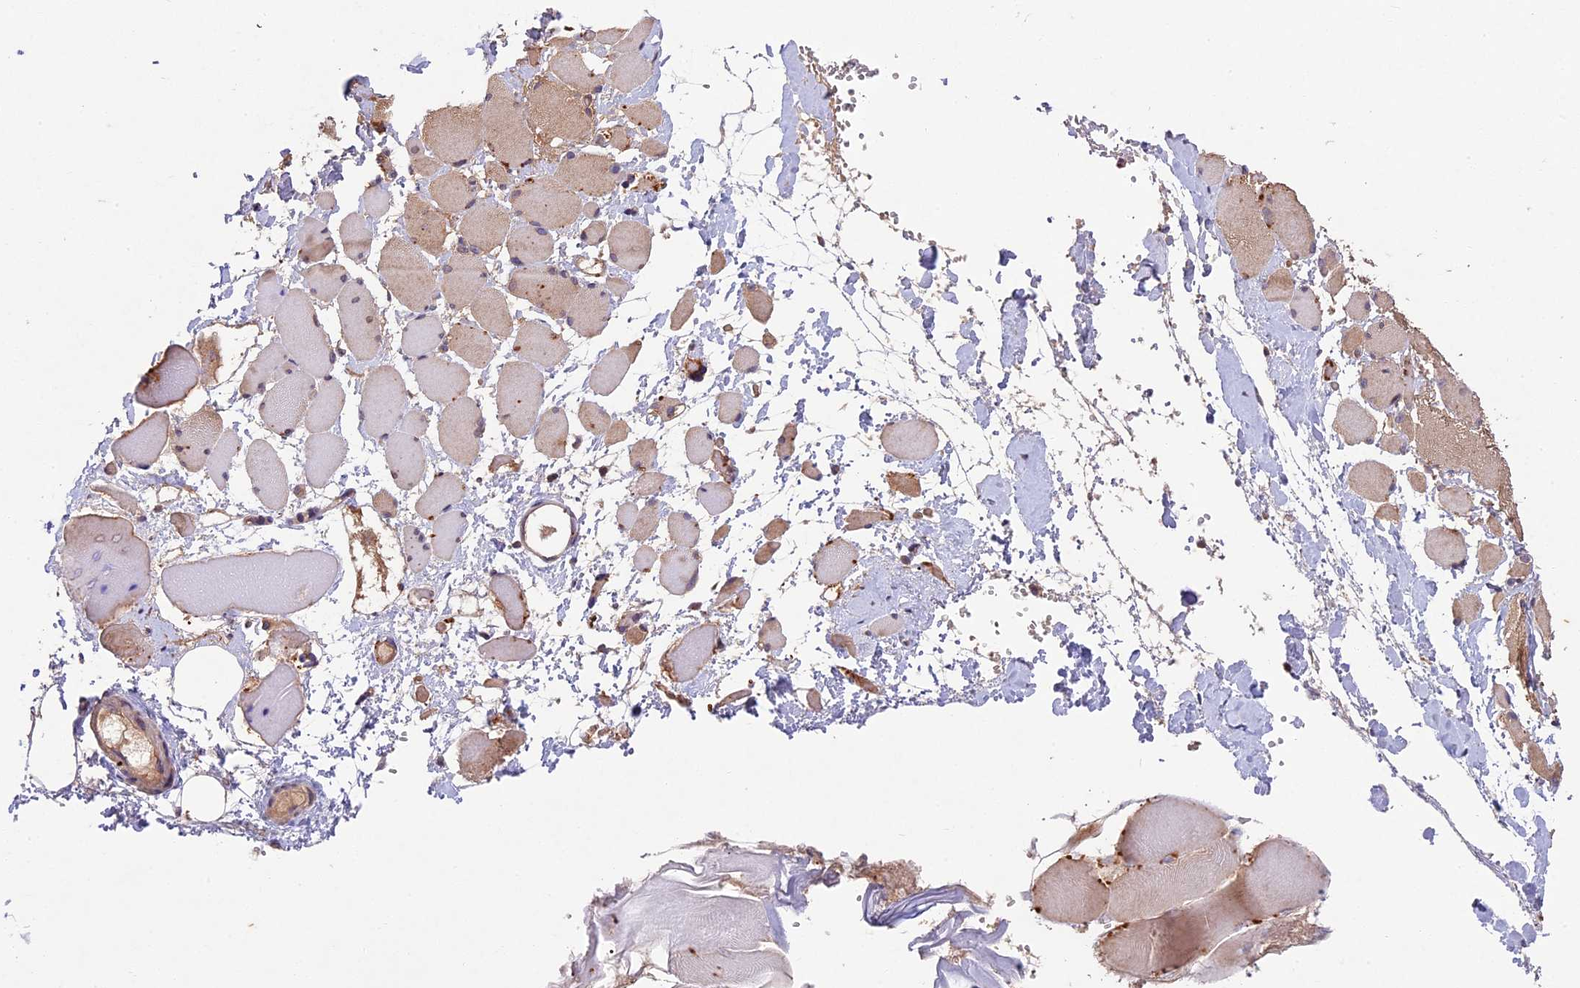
{"staining": {"intensity": "moderate", "quantity": "<25%", "location": "cytoplasmic/membranous"}, "tissue": "skeletal muscle", "cell_type": "Myocytes", "image_type": "normal", "snomed": [{"axis": "morphology", "description": "Normal tissue, NOS"}, {"axis": "morphology", "description": "Basal cell carcinoma"}, {"axis": "topography", "description": "Skeletal muscle"}], "caption": "IHC of normal human skeletal muscle displays low levels of moderate cytoplasmic/membranous expression in about <25% of myocytes.", "gene": "CHAC1", "patient": {"sex": "female", "age": 64}}